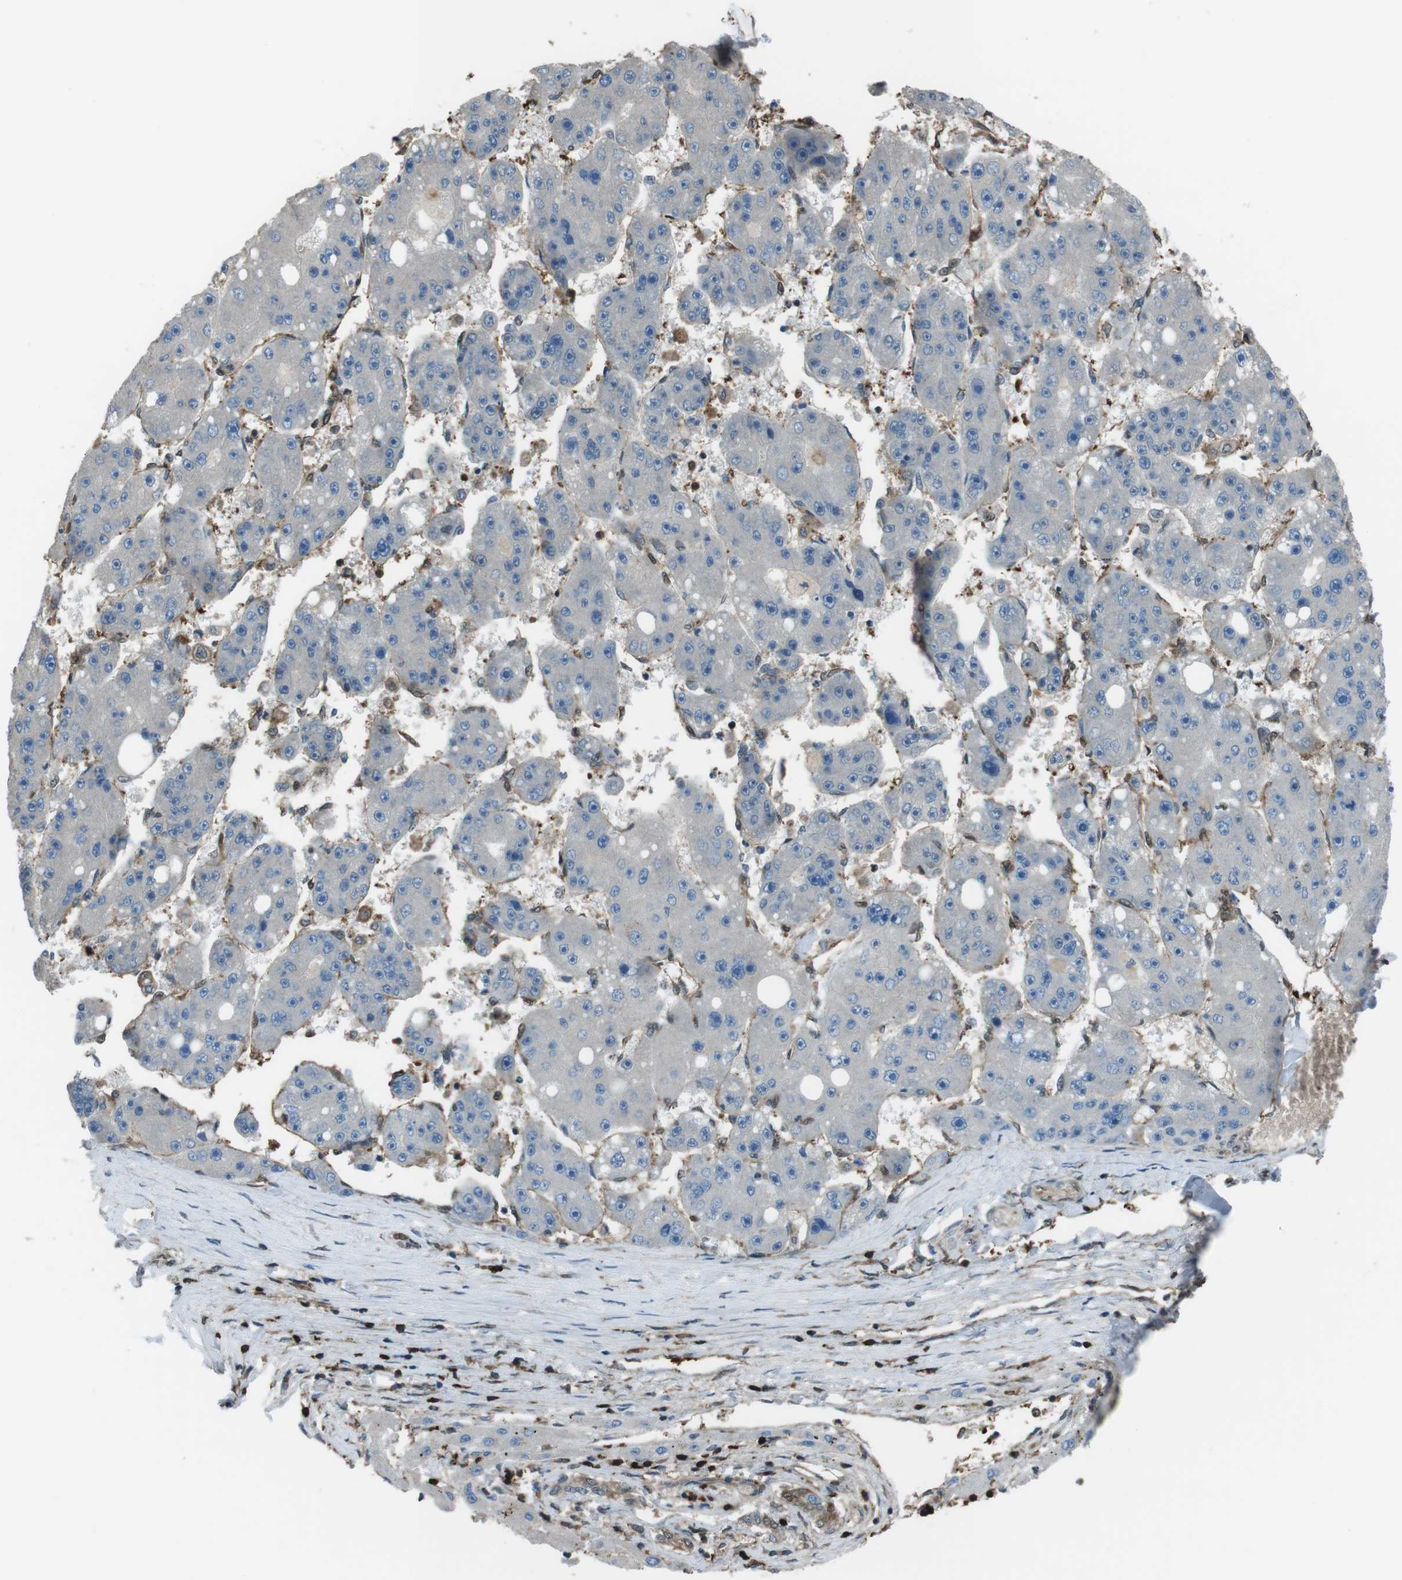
{"staining": {"intensity": "negative", "quantity": "none", "location": "none"}, "tissue": "liver cancer", "cell_type": "Tumor cells", "image_type": "cancer", "snomed": [{"axis": "morphology", "description": "Carcinoma, Hepatocellular, NOS"}, {"axis": "topography", "description": "Liver"}], "caption": "Immunohistochemistry image of neoplastic tissue: liver cancer (hepatocellular carcinoma) stained with DAB displays no significant protein expression in tumor cells.", "gene": "TWSG1", "patient": {"sex": "female", "age": 61}}